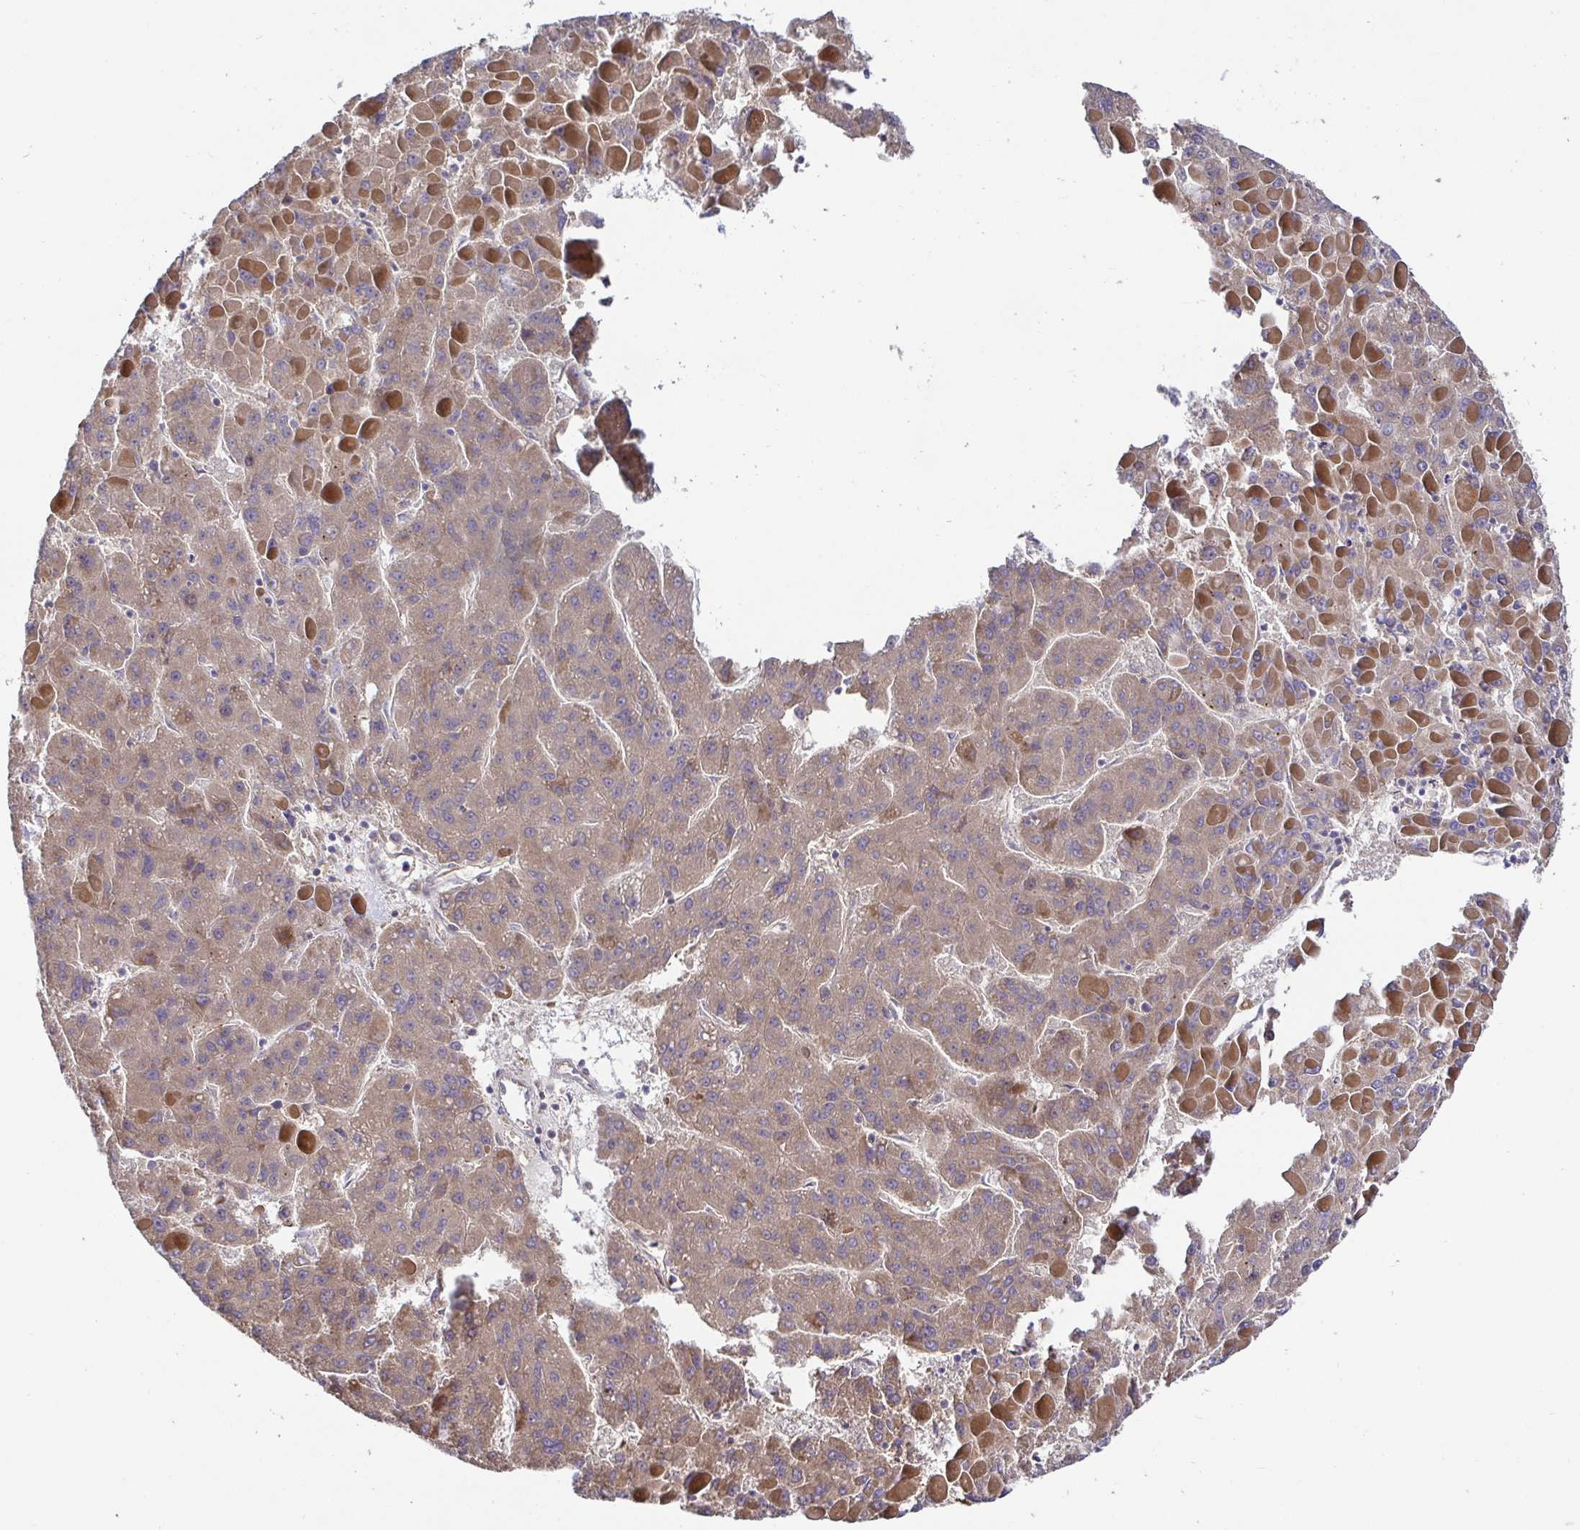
{"staining": {"intensity": "weak", "quantity": "25%-75%", "location": "cytoplasmic/membranous"}, "tissue": "liver cancer", "cell_type": "Tumor cells", "image_type": "cancer", "snomed": [{"axis": "morphology", "description": "Carcinoma, Hepatocellular, NOS"}, {"axis": "topography", "description": "Liver"}], "caption": "IHC (DAB (3,3'-diaminobenzidine)) staining of human liver cancer (hepatocellular carcinoma) reveals weak cytoplasmic/membranous protein staining in approximately 25%-75% of tumor cells.", "gene": "ELP1", "patient": {"sex": "female", "age": 82}}